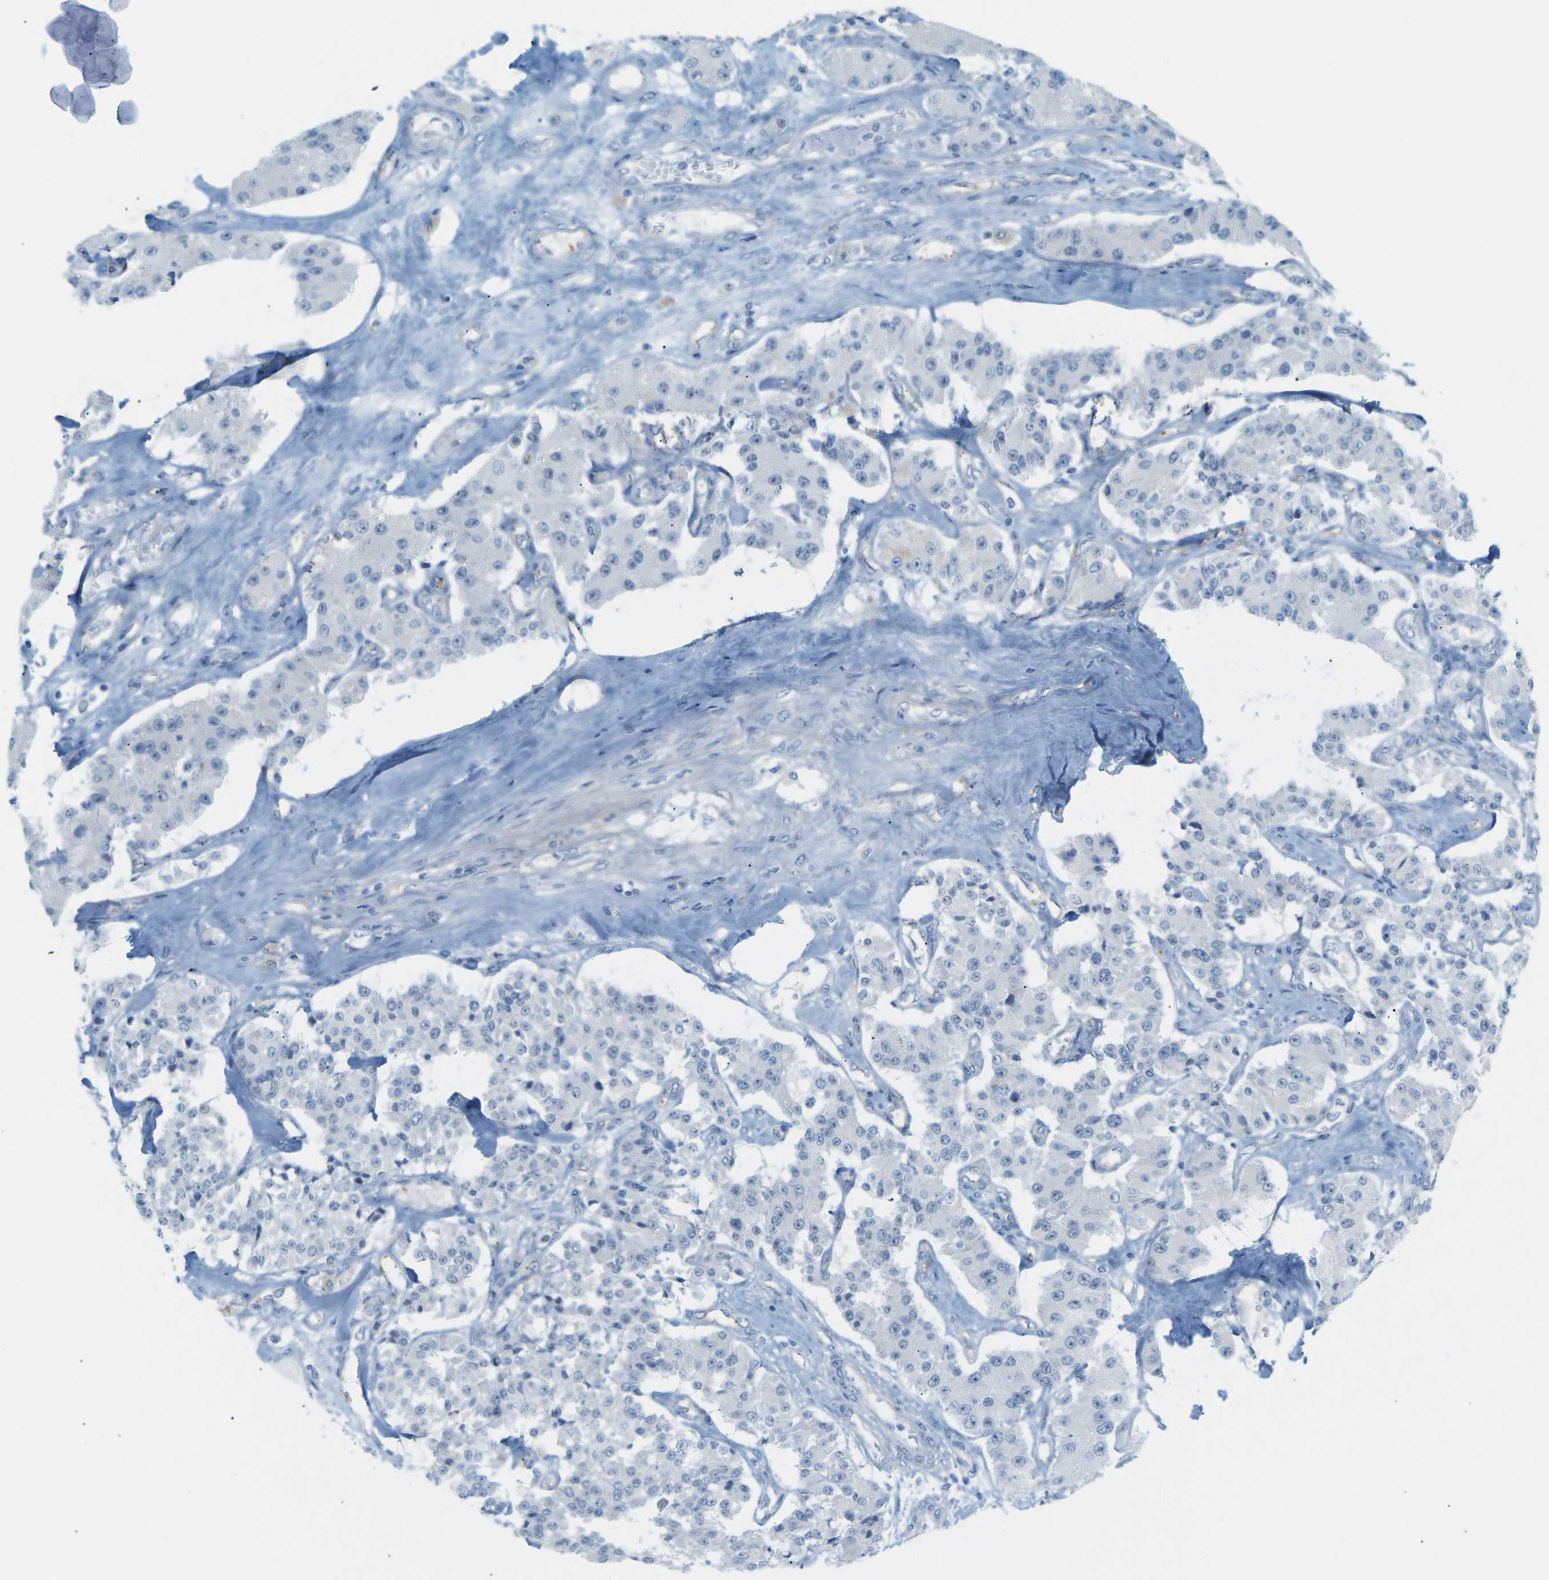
{"staining": {"intensity": "negative", "quantity": "none", "location": "none"}, "tissue": "carcinoid", "cell_type": "Tumor cells", "image_type": "cancer", "snomed": [{"axis": "morphology", "description": "Carcinoid, malignant, NOS"}, {"axis": "topography", "description": "Pancreas"}], "caption": "A histopathology image of malignant carcinoid stained for a protein shows no brown staining in tumor cells. The staining was performed using DAB to visualize the protein expression in brown, while the nuclei were stained in blue with hematoxylin (Magnification: 20x).", "gene": "HLTF", "patient": {"sex": "male", "age": 41}}